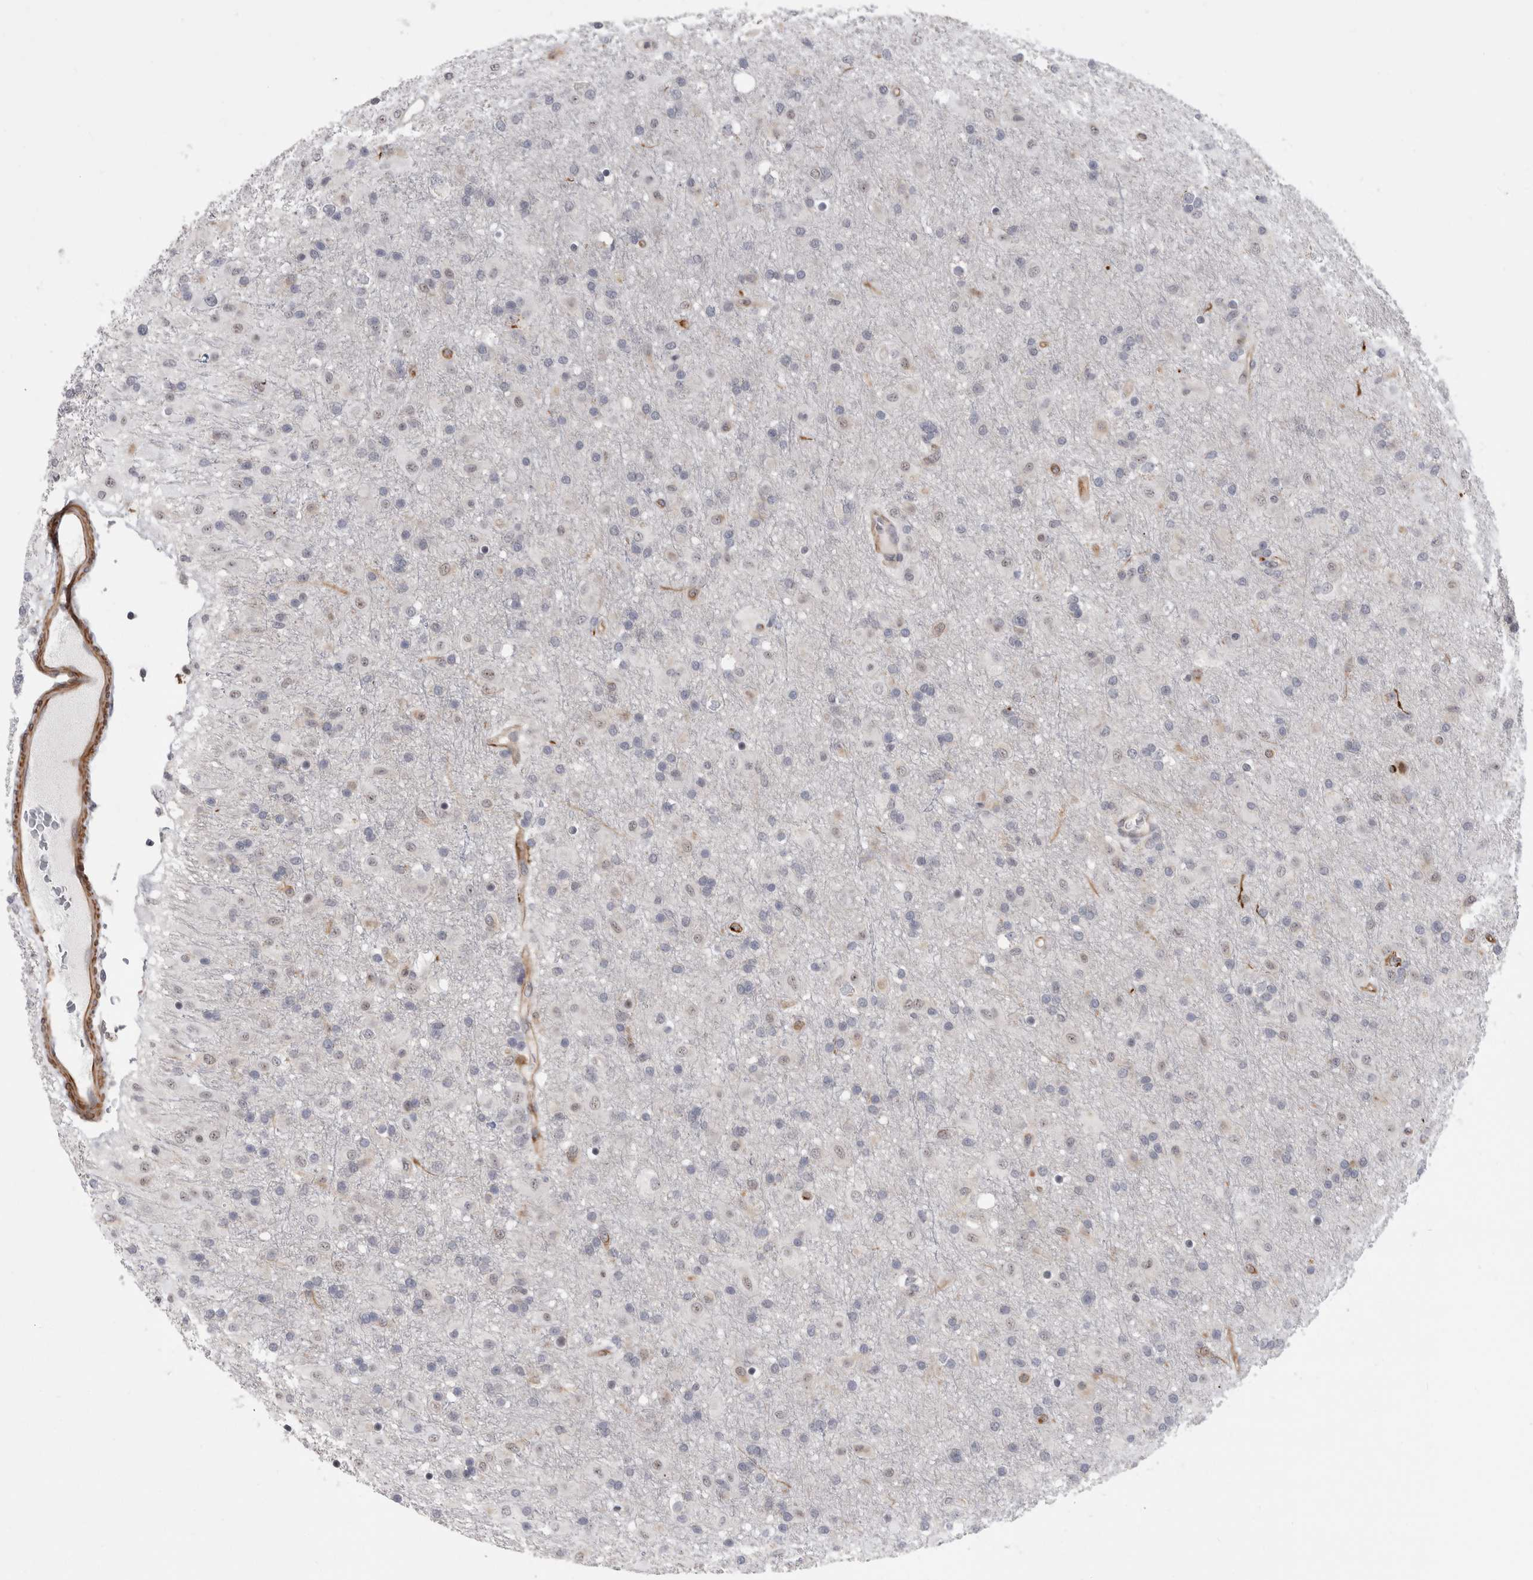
{"staining": {"intensity": "negative", "quantity": "none", "location": "none"}, "tissue": "glioma", "cell_type": "Tumor cells", "image_type": "cancer", "snomed": [{"axis": "morphology", "description": "Glioma, malignant, Low grade"}, {"axis": "topography", "description": "Brain"}], "caption": "The immunohistochemistry (IHC) photomicrograph has no significant expression in tumor cells of glioma tissue. Nuclei are stained in blue.", "gene": "FAM83H", "patient": {"sex": "male", "age": 65}}